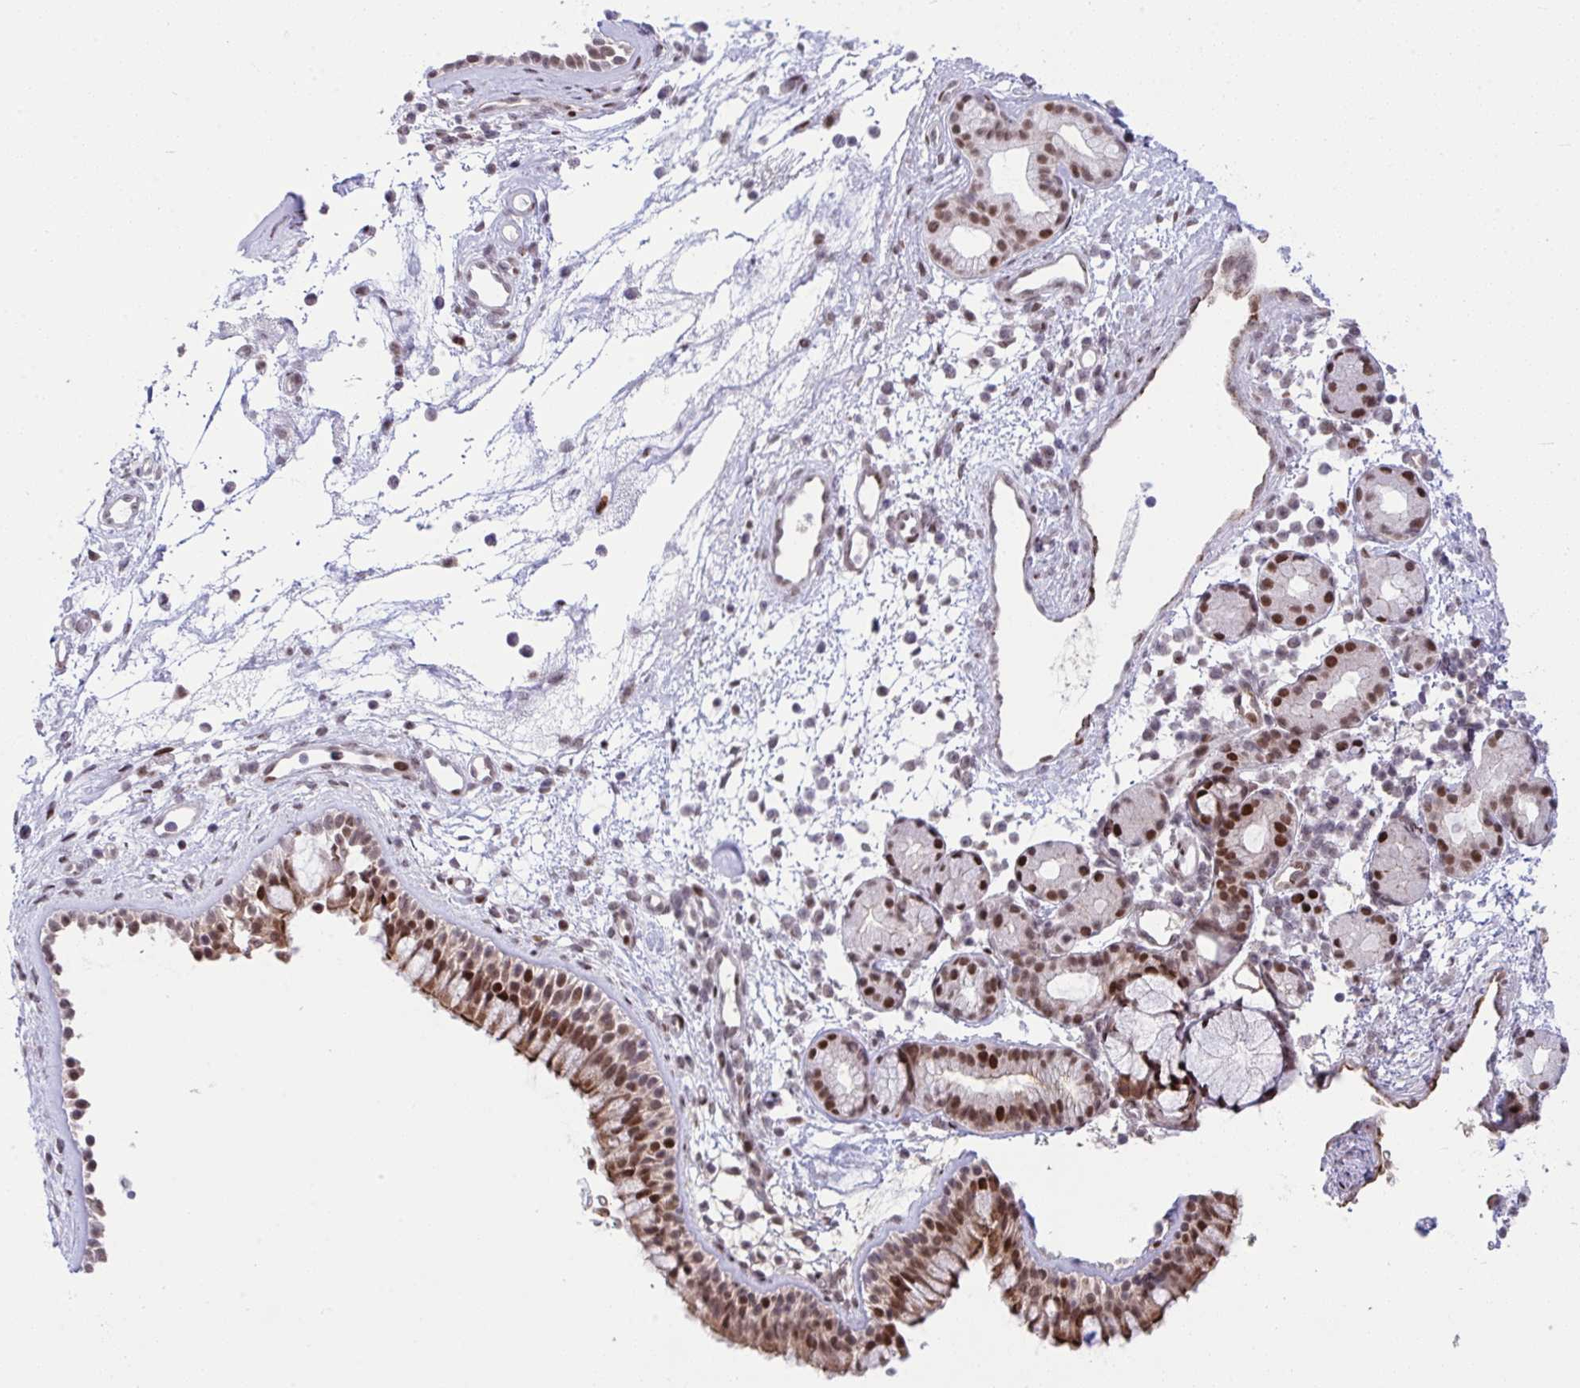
{"staining": {"intensity": "strong", "quantity": "25%-75%", "location": "cytoplasmic/membranous,nuclear"}, "tissue": "nasopharynx", "cell_type": "Respiratory epithelial cells", "image_type": "normal", "snomed": [{"axis": "morphology", "description": "Normal tissue, NOS"}, {"axis": "topography", "description": "Nasopharynx"}], "caption": "Protein analysis of unremarkable nasopharynx shows strong cytoplasmic/membranous,nuclear positivity in about 25%-75% of respiratory epithelial cells. (IHC, brightfield microscopy, high magnification).", "gene": "ZFHX3", "patient": {"sex": "female", "age": 70}}